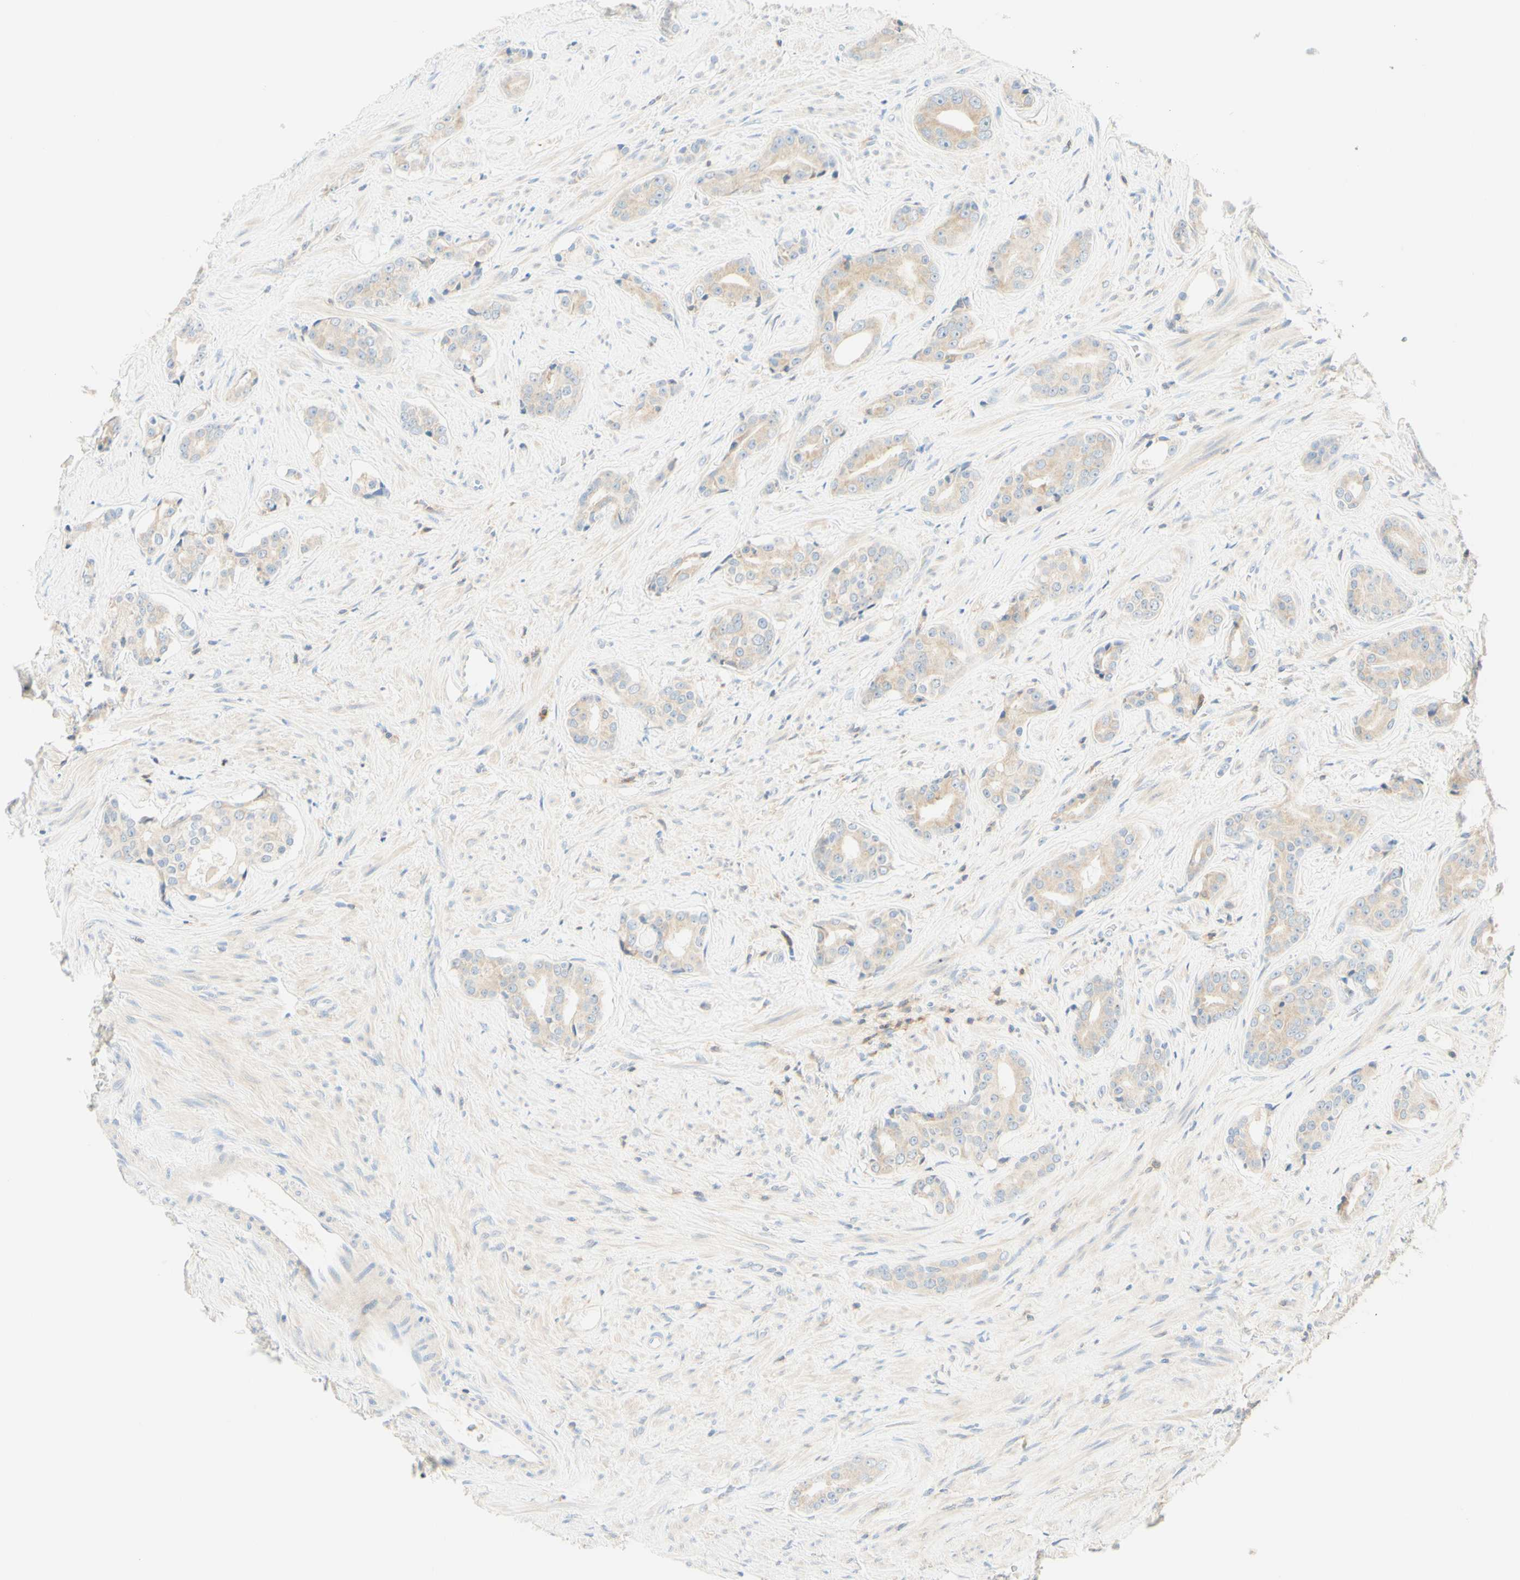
{"staining": {"intensity": "weak", "quantity": ">75%", "location": "cytoplasmic/membranous"}, "tissue": "prostate cancer", "cell_type": "Tumor cells", "image_type": "cancer", "snomed": [{"axis": "morphology", "description": "Adenocarcinoma, High grade"}, {"axis": "topography", "description": "Prostate"}], "caption": "This histopathology image exhibits adenocarcinoma (high-grade) (prostate) stained with IHC to label a protein in brown. The cytoplasmic/membranous of tumor cells show weak positivity for the protein. Nuclei are counter-stained blue.", "gene": "LAT", "patient": {"sex": "male", "age": 71}}